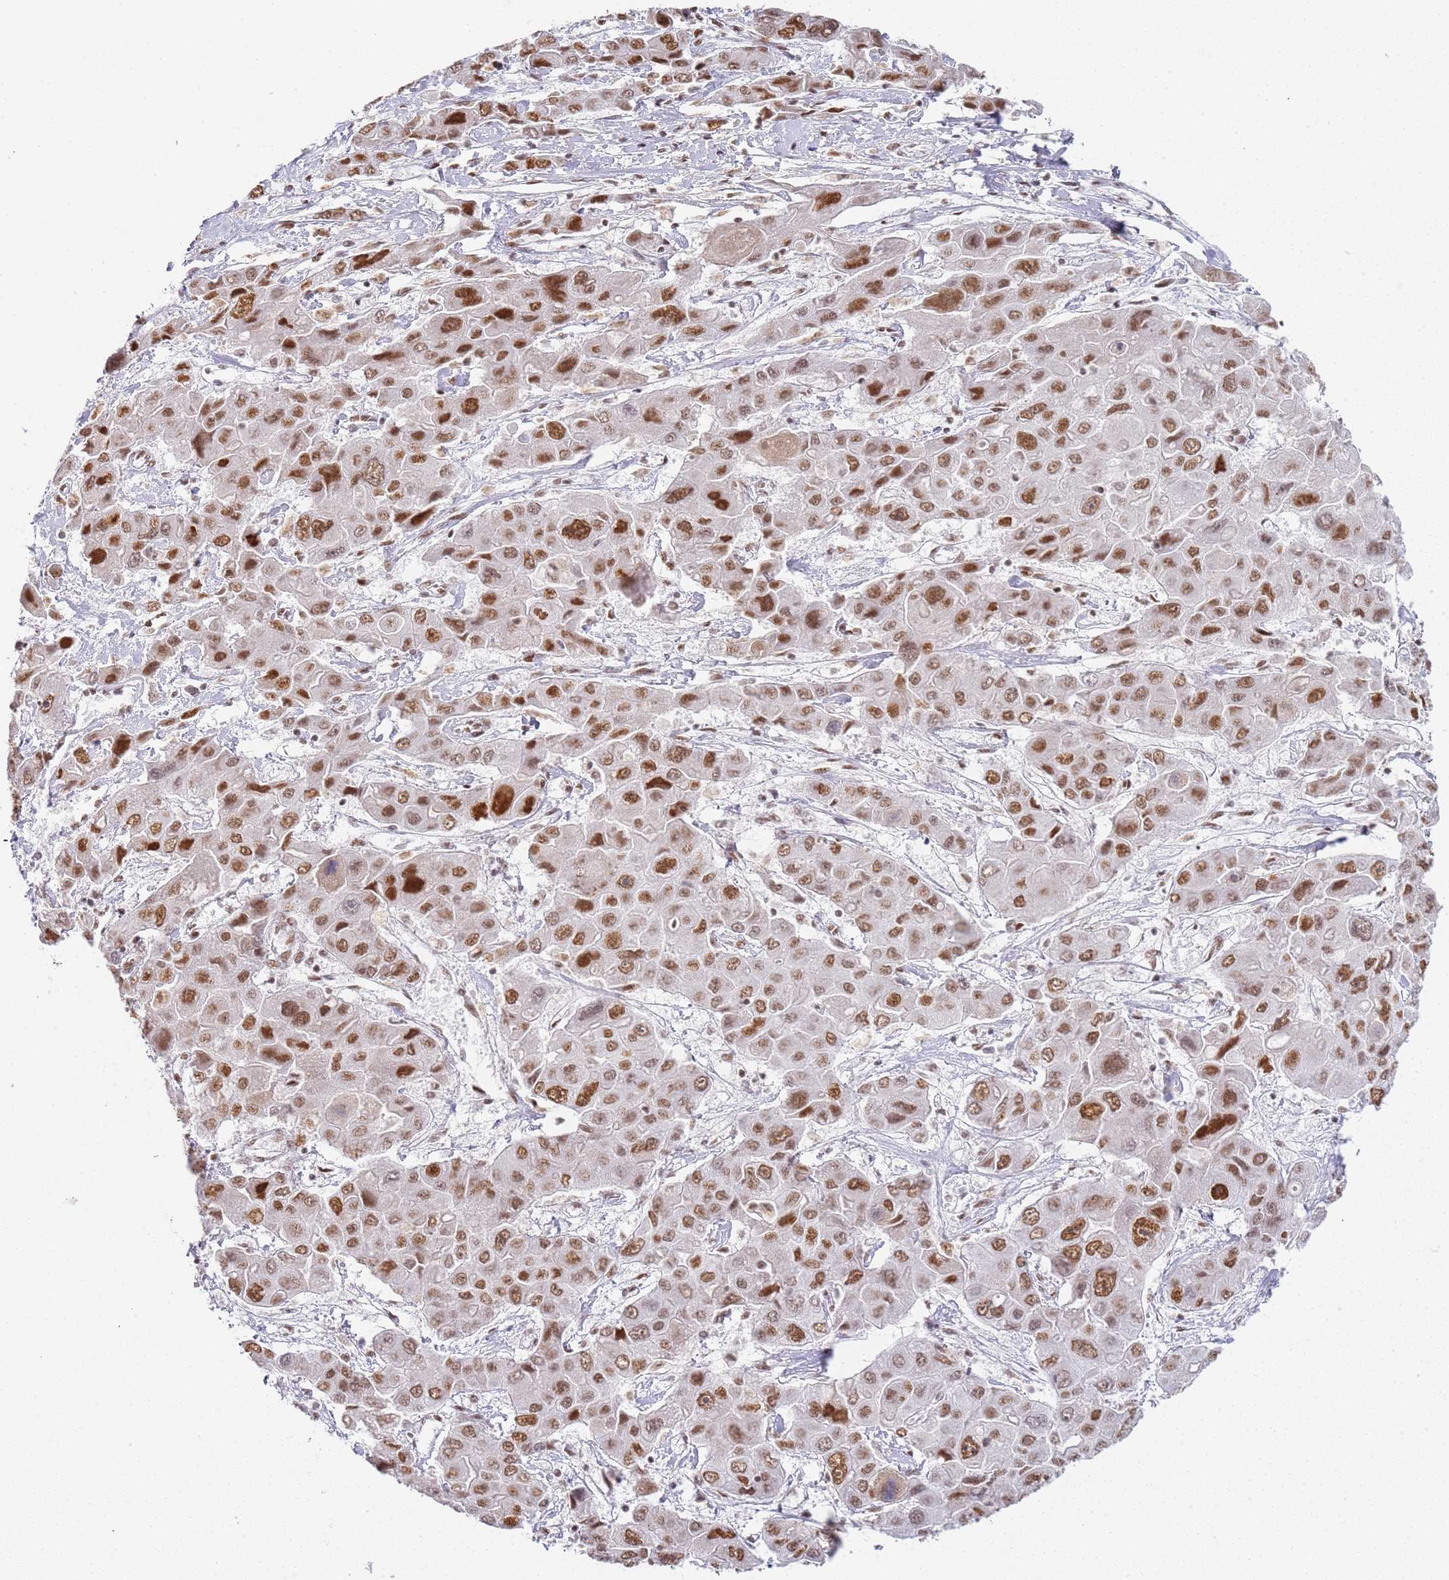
{"staining": {"intensity": "strong", "quantity": ">75%", "location": "nuclear"}, "tissue": "liver cancer", "cell_type": "Tumor cells", "image_type": "cancer", "snomed": [{"axis": "morphology", "description": "Cholangiocarcinoma"}, {"axis": "topography", "description": "Liver"}], "caption": "Liver cholangiocarcinoma stained with a protein marker shows strong staining in tumor cells.", "gene": "AKAP8L", "patient": {"sex": "male", "age": 67}}